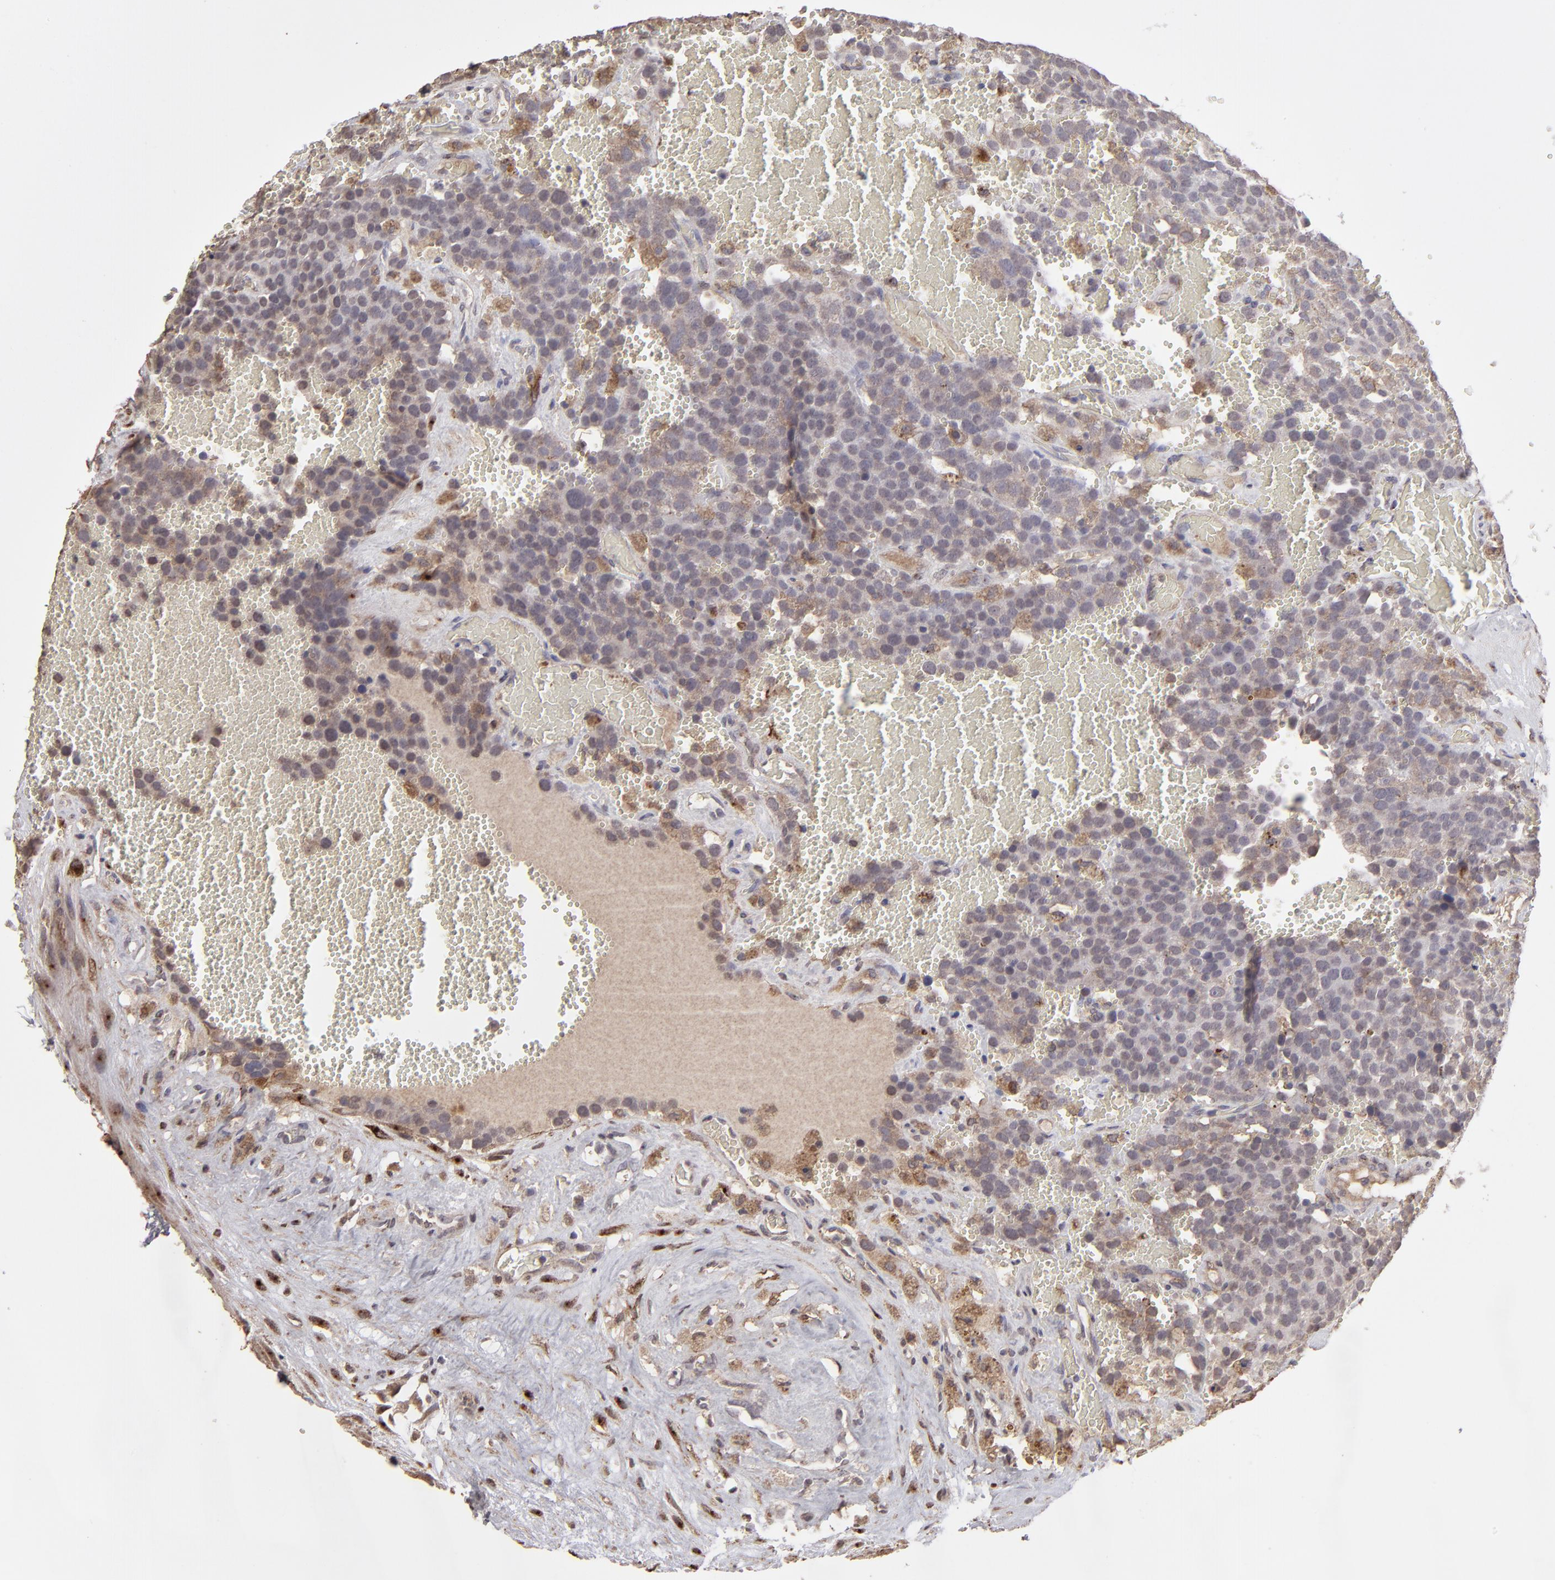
{"staining": {"intensity": "moderate", "quantity": "<25%", "location": "cytoplasmic/membranous,nuclear"}, "tissue": "testis cancer", "cell_type": "Tumor cells", "image_type": "cancer", "snomed": [{"axis": "morphology", "description": "Seminoma, NOS"}, {"axis": "topography", "description": "Testis"}], "caption": "Testis seminoma stained with DAB IHC demonstrates low levels of moderate cytoplasmic/membranous and nuclear expression in about <25% of tumor cells. (brown staining indicates protein expression, while blue staining denotes nuclei).", "gene": "ITGB5", "patient": {"sex": "male", "age": 71}}